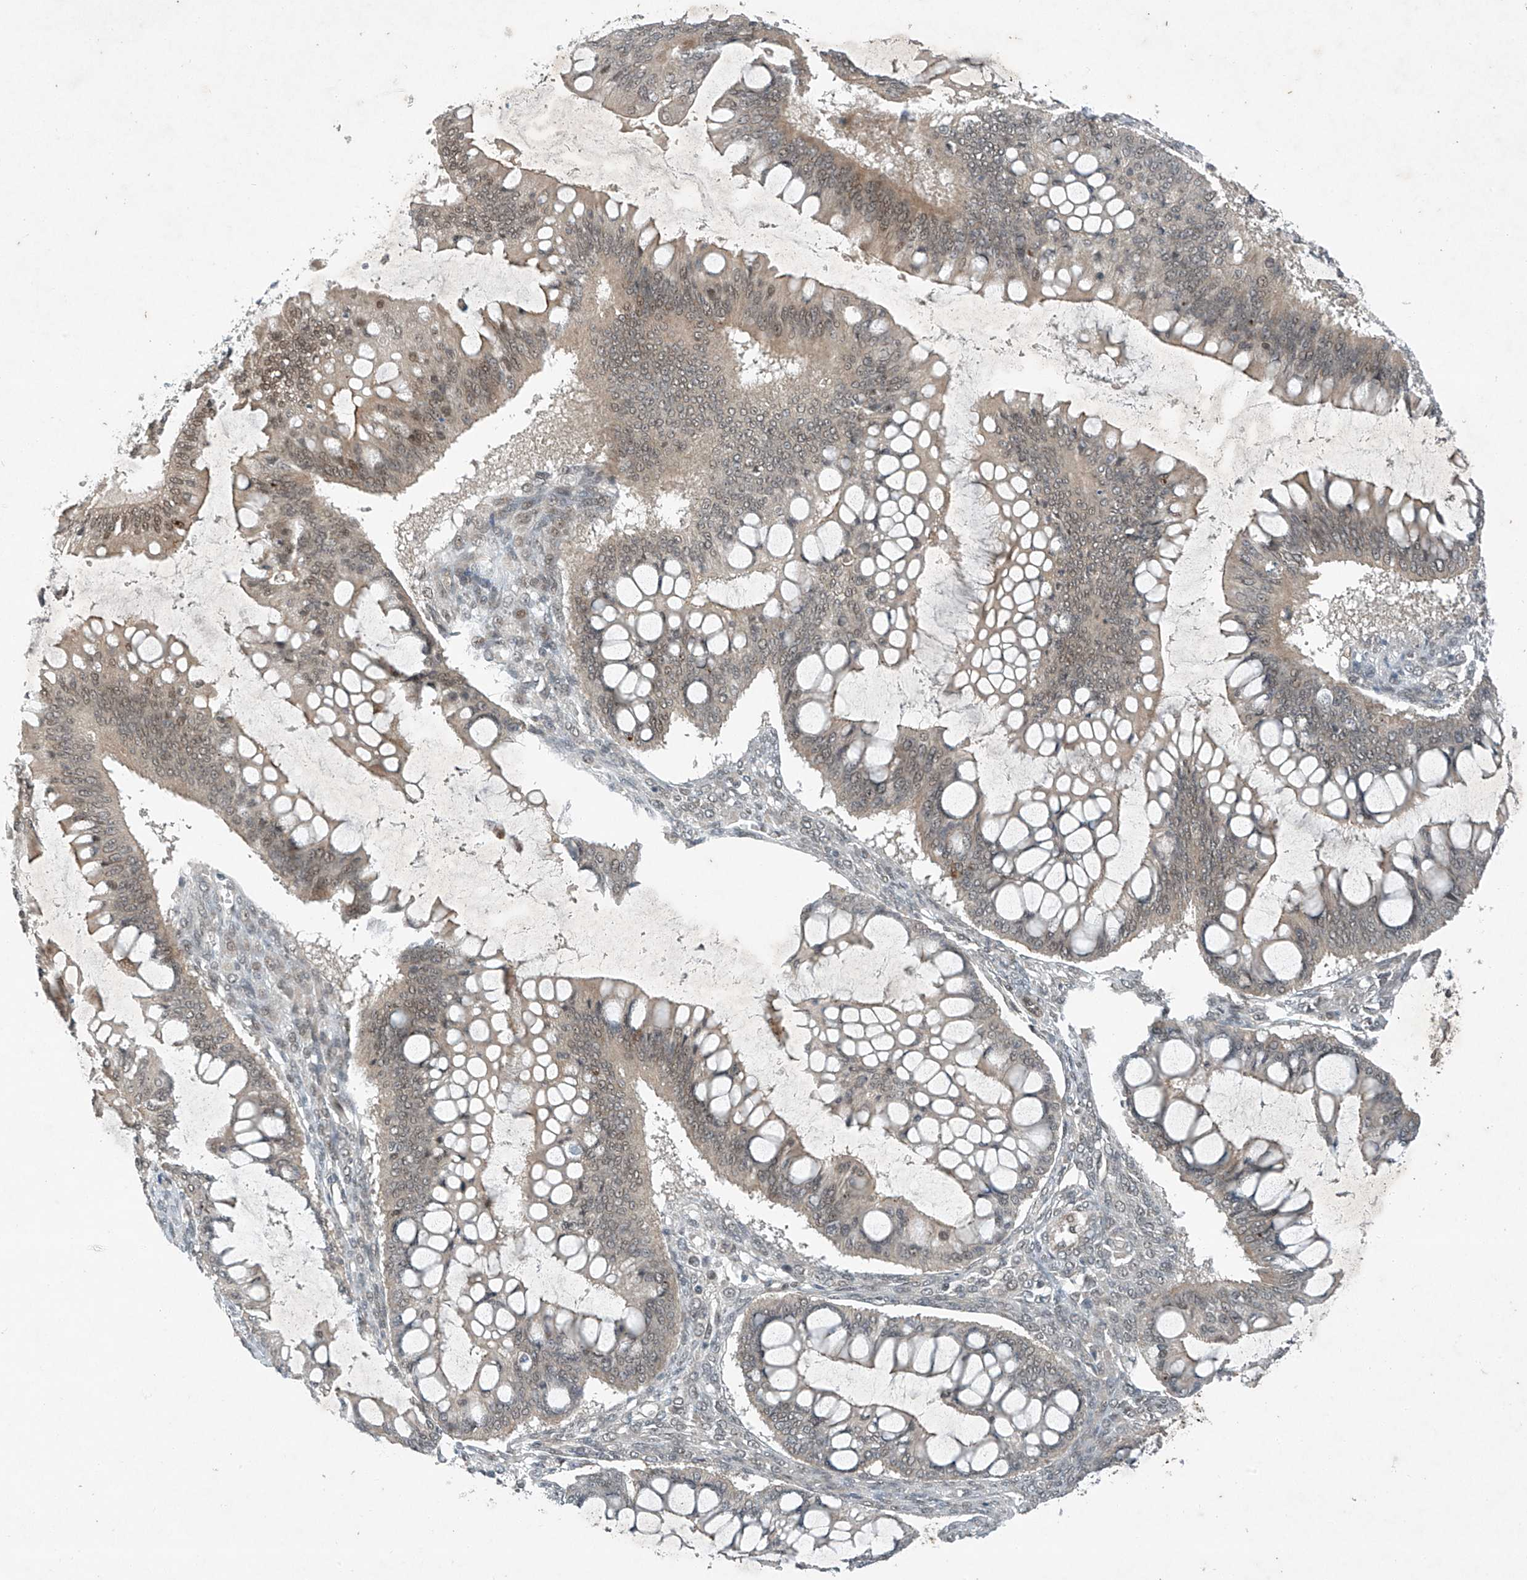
{"staining": {"intensity": "weak", "quantity": "25%-75%", "location": "nuclear"}, "tissue": "ovarian cancer", "cell_type": "Tumor cells", "image_type": "cancer", "snomed": [{"axis": "morphology", "description": "Cystadenocarcinoma, mucinous, NOS"}, {"axis": "topography", "description": "Ovary"}], "caption": "Brown immunohistochemical staining in ovarian mucinous cystadenocarcinoma demonstrates weak nuclear positivity in about 25%-75% of tumor cells.", "gene": "TAF8", "patient": {"sex": "female", "age": 73}}